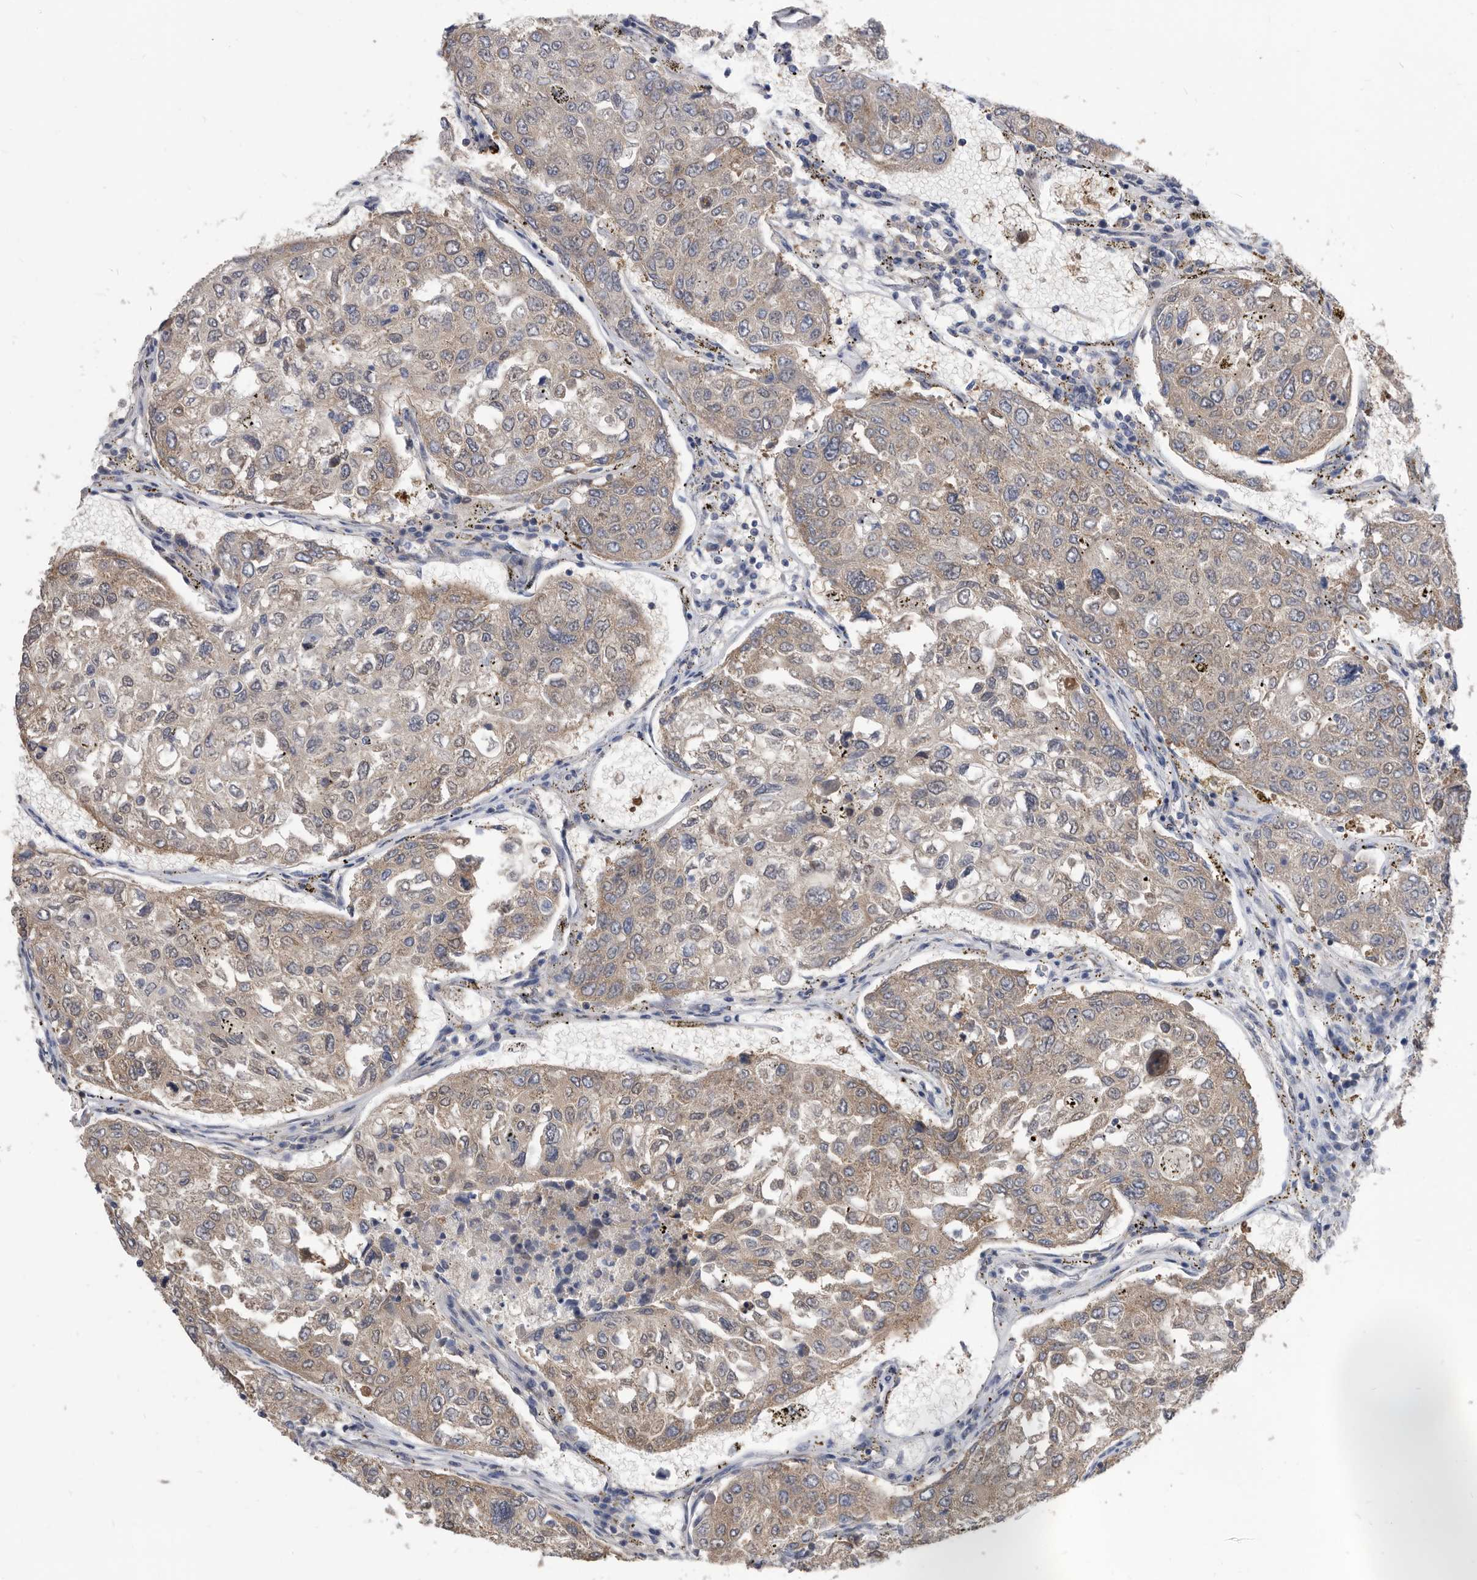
{"staining": {"intensity": "weak", "quantity": "25%-75%", "location": "cytoplasmic/membranous"}, "tissue": "urothelial cancer", "cell_type": "Tumor cells", "image_type": "cancer", "snomed": [{"axis": "morphology", "description": "Urothelial carcinoma, High grade"}, {"axis": "topography", "description": "Lymph node"}, {"axis": "topography", "description": "Urinary bladder"}], "caption": "Urothelial cancer stained for a protein exhibits weak cytoplasmic/membranous positivity in tumor cells.", "gene": "CCT4", "patient": {"sex": "male", "age": 51}}